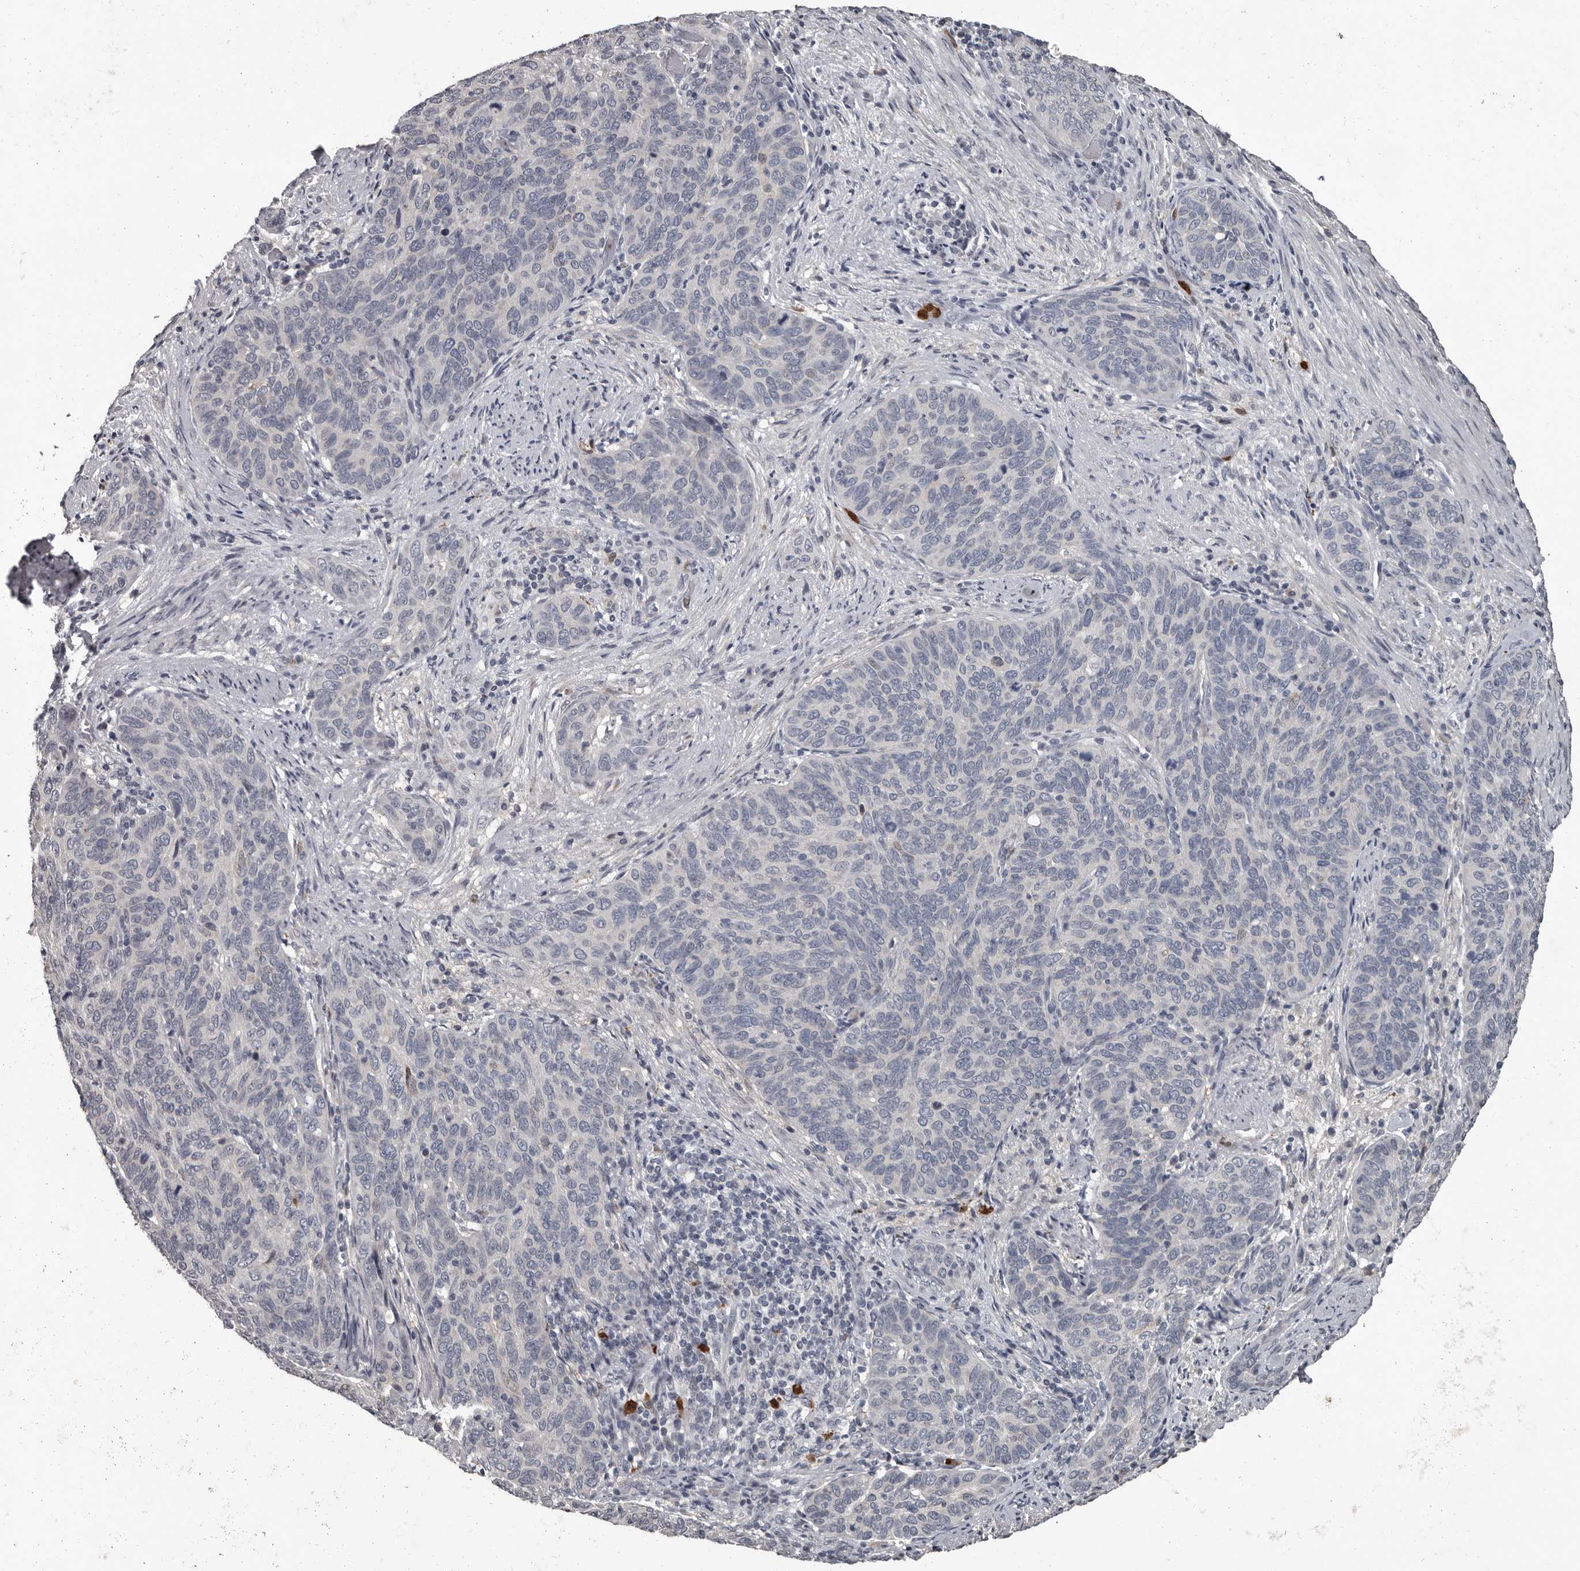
{"staining": {"intensity": "negative", "quantity": "none", "location": "none"}, "tissue": "cervical cancer", "cell_type": "Tumor cells", "image_type": "cancer", "snomed": [{"axis": "morphology", "description": "Squamous cell carcinoma, NOS"}, {"axis": "topography", "description": "Cervix"}], "caption": "DAB (3,3'-diaminobenzidine) immunohistochemical staining of cervical cancer (squamous cell carcinoma) exhibits no significant staining in tumor cells.", "gene": "GPR157", "patient": {"sex": "female", "age": 60}}